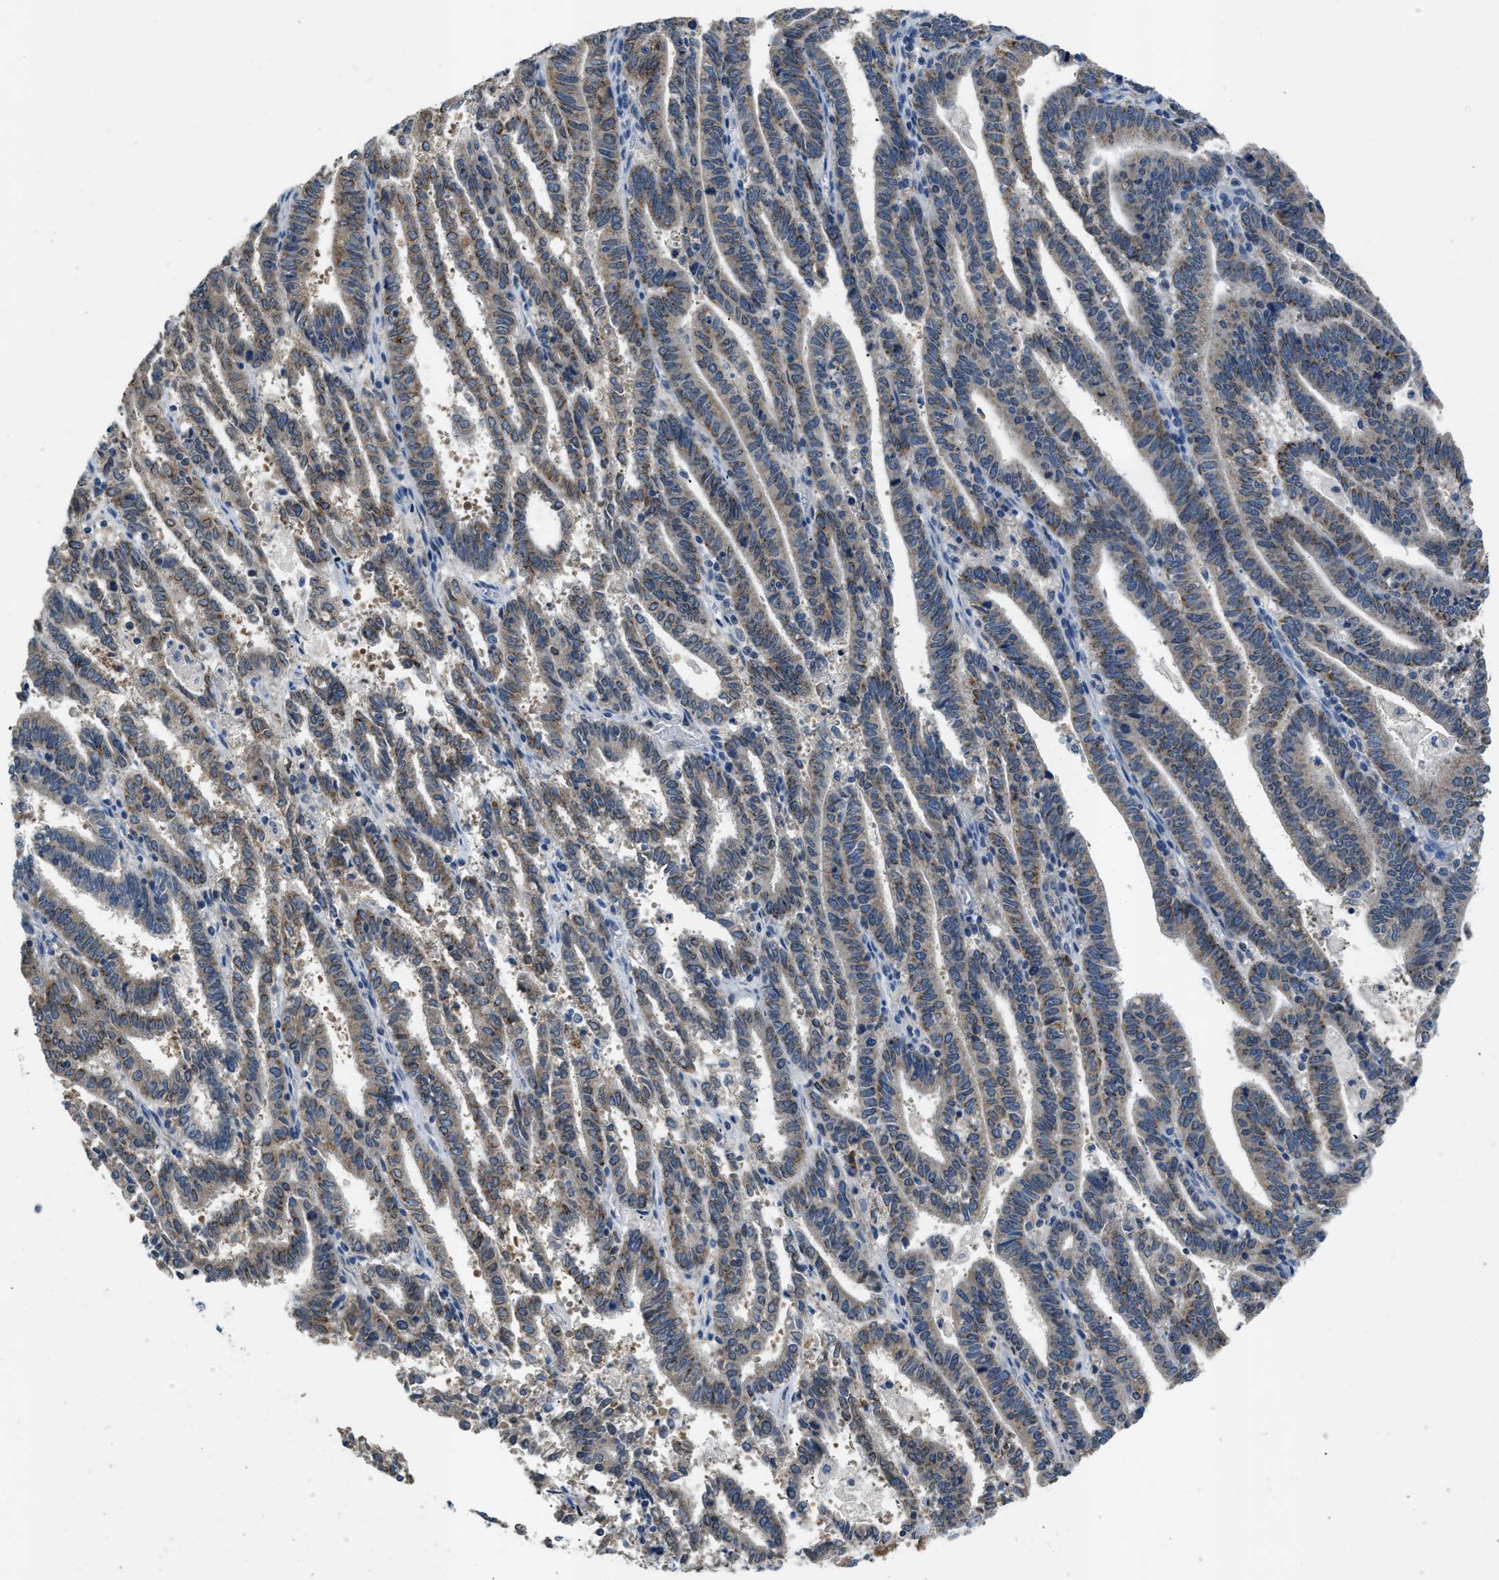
{"staining": {"intensity": "weak", "quantity": ">75%", "location": "cytoplasmic/membranous"}, "tissue": "endometrial cancer", "cell_type": "Tumor cells", "image_type": "cancer", "snomed": [{"axis": "morphology", "description": "Adenocarcinoma, NOS"}, {"axis": "topography", "description": "Uterus"}], "caption": "Brown immunohistochemical staining in endometrial cancer exhibits weak cytoplasmic/membranous staining in about >75% of tumor cells.", "gene": "TOMM34", "patient": {"sex": "female", "age": 83}}